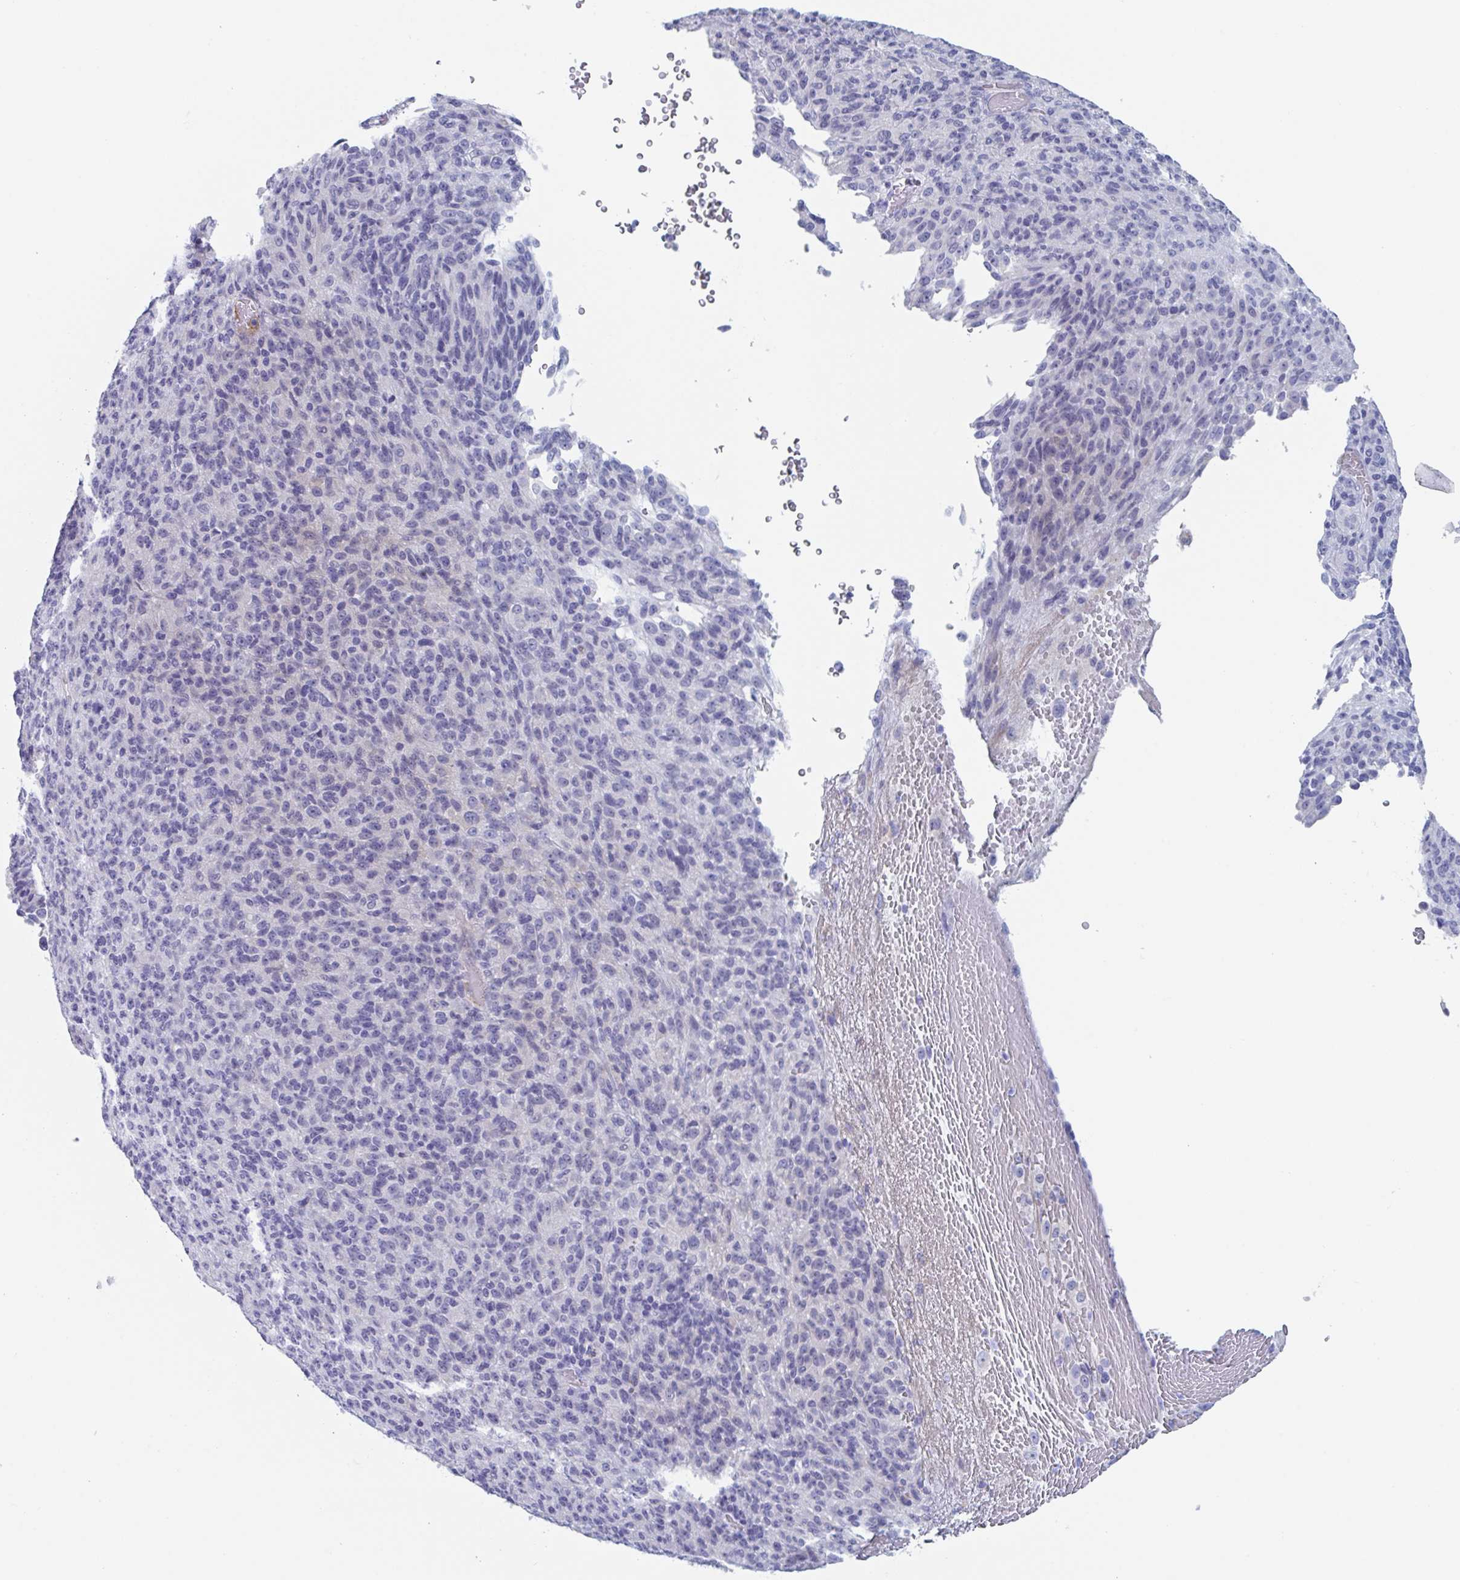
{"staining": {"intensity": "negative", "quantity": "none", "location": "none"}, "tissue": "melanoma", "cell_type": "Tumor cells", "image_type": "cancer", "snomed": [{"axis": "morphology", "description": "Malignant melanoma, Metastatic site"}, {"axis": "topography", "description": "Brain"}], "caption": "A high-resolution micrograph shows immunohistochemistry staining of malignant melanoma (metastatic site), which exhibits no significant positivity in tumor cells.", "gene": "NT5C3B", "patient": {"sex": "female", "age": 56}}